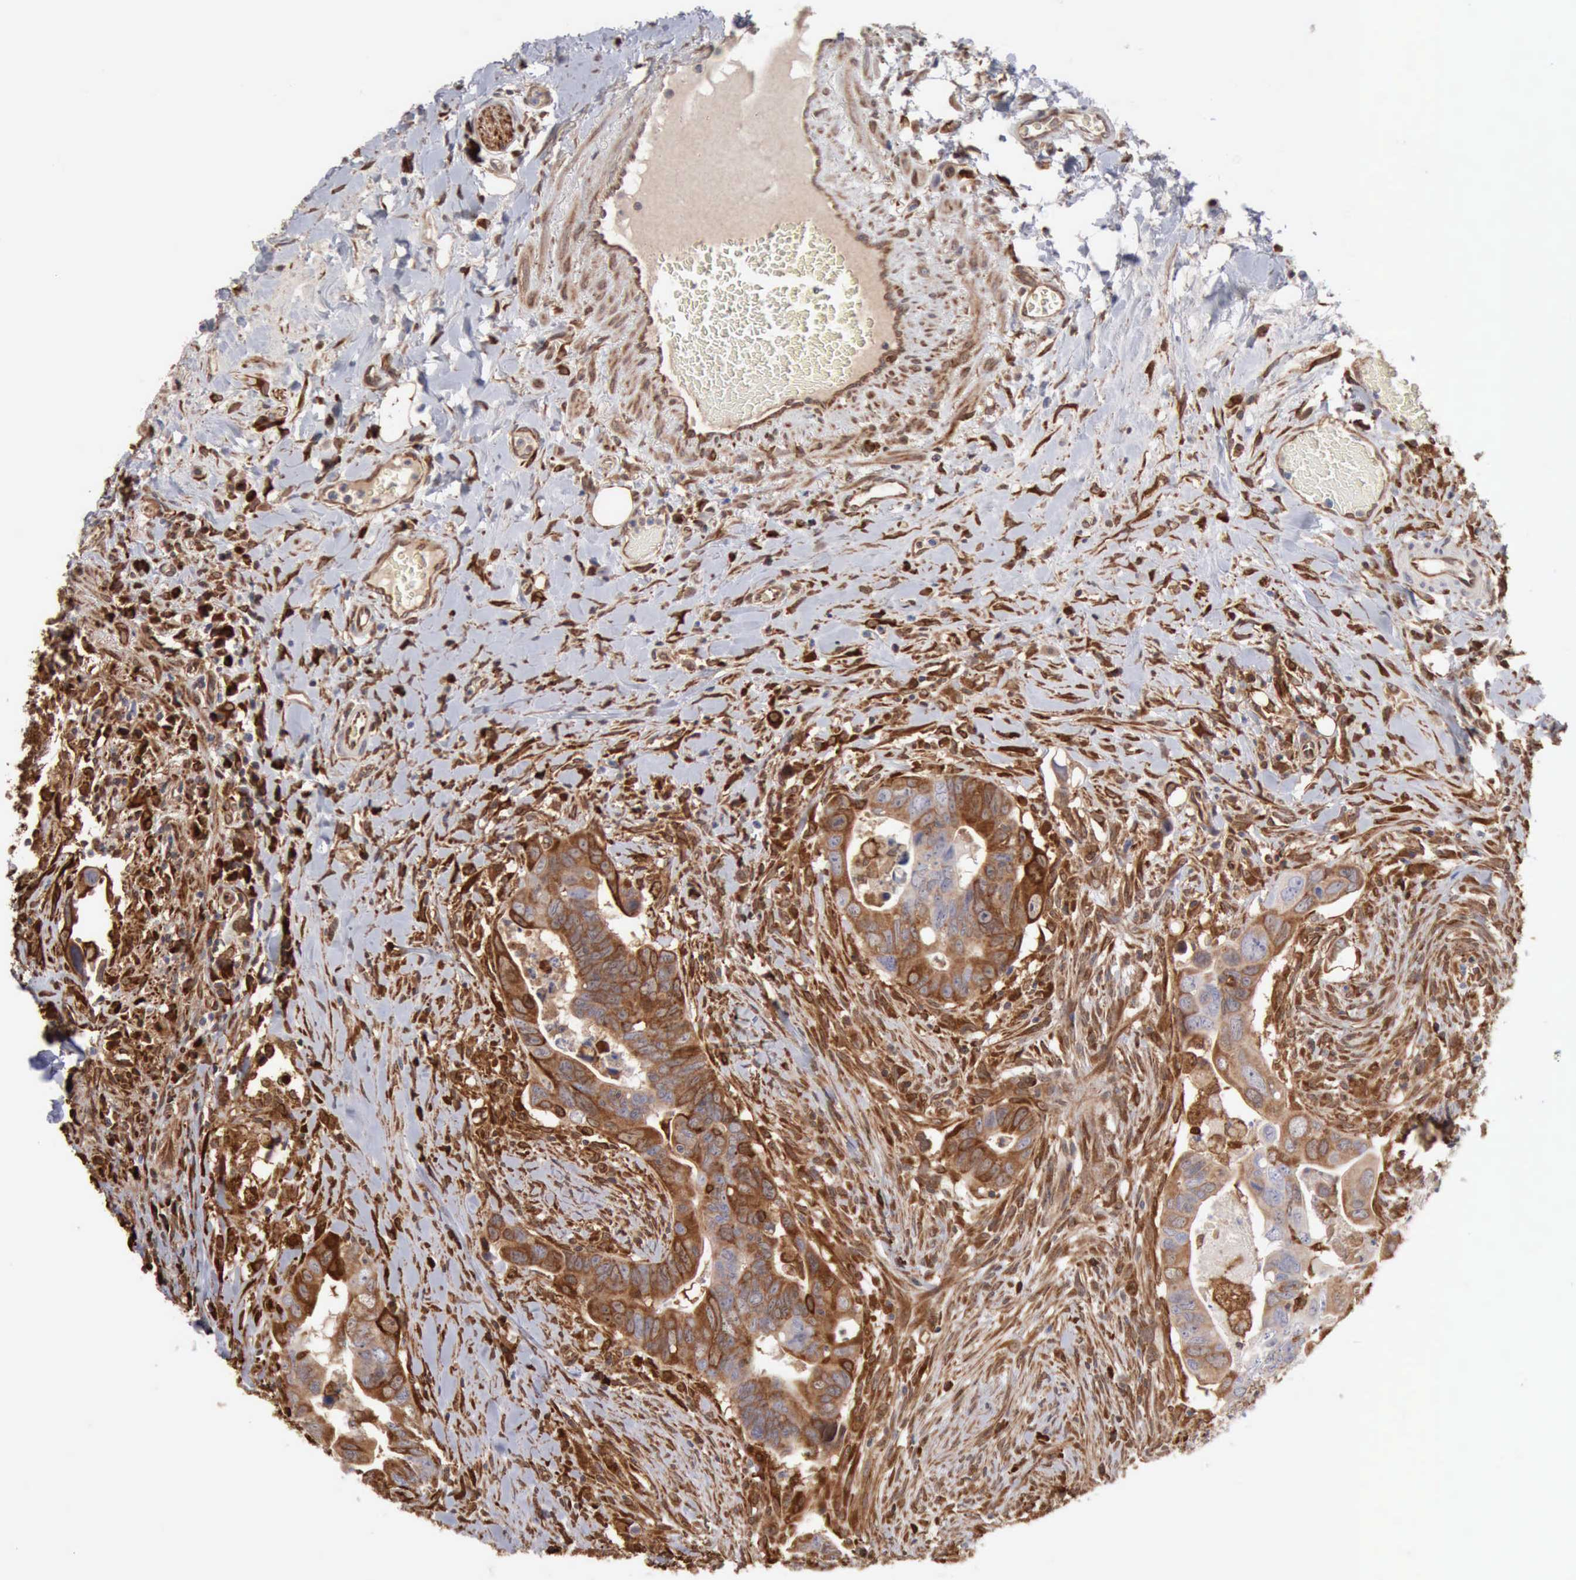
{"staining": {"intensity": "moderate", "quantity": ">75%", "location": "cytoplasmic/membranous"}, "tissue": "colorectal cancer", "cell_type": "Tumor cells", "image_type": "cancer", "snomed": [{"axis": "morphology", "description": "Adenocarcinoma, NOS"}, {"axis": "topography", "description": "Rectum"}], "caption": "Colorectal cancer (adenocarcinoma) stained with immunohistochemistry demonstrates moderate cytoplasmic/membranous expression in about >75% of tumor cells. The protein is stained brown, and the nuclei are stained in blue (DAB (3,3'-diaminobenzidine) IHC with brightfield microscopy, high magnification).", "gene": "APOL2", "patient": {"sex": "male", "age": 53}}